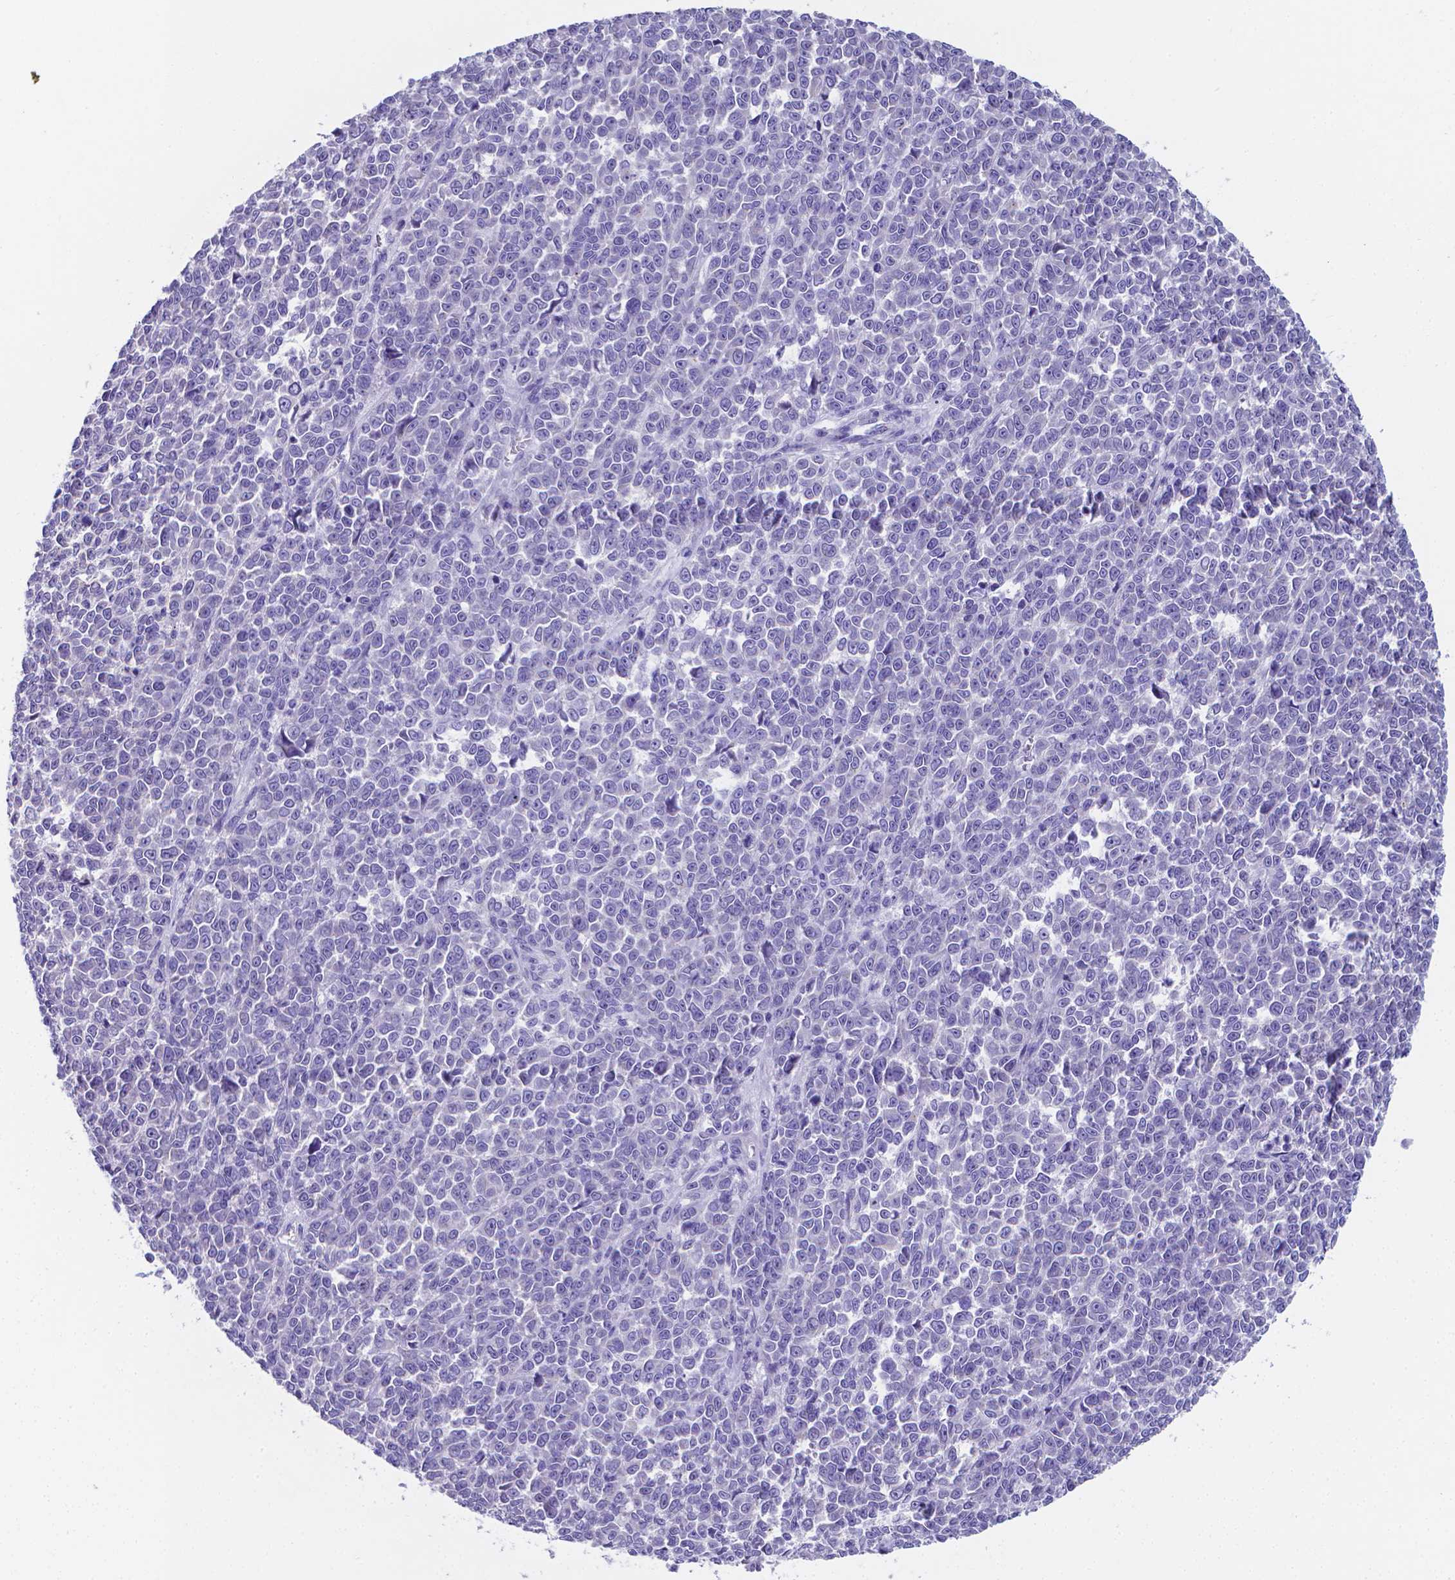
{"staining": {"intensity": "negative", "quantity": "none", "location": "none"}, "tissue": "melanoma", "cell_type": "Tumor cells", "image_type": "cancer", "snomed": [{"axis": "morphology", "description": "Malignant melanoma, NOS"}, {"axis": "topography", "description": "Skin"}], "caption": "An immunohistochemistry photomicrograph of melanoma is shown. There is no staining in tumor cells of melanoma.", "gene": "LRRC73", "patient": {"sex": "female", "age": 95}}